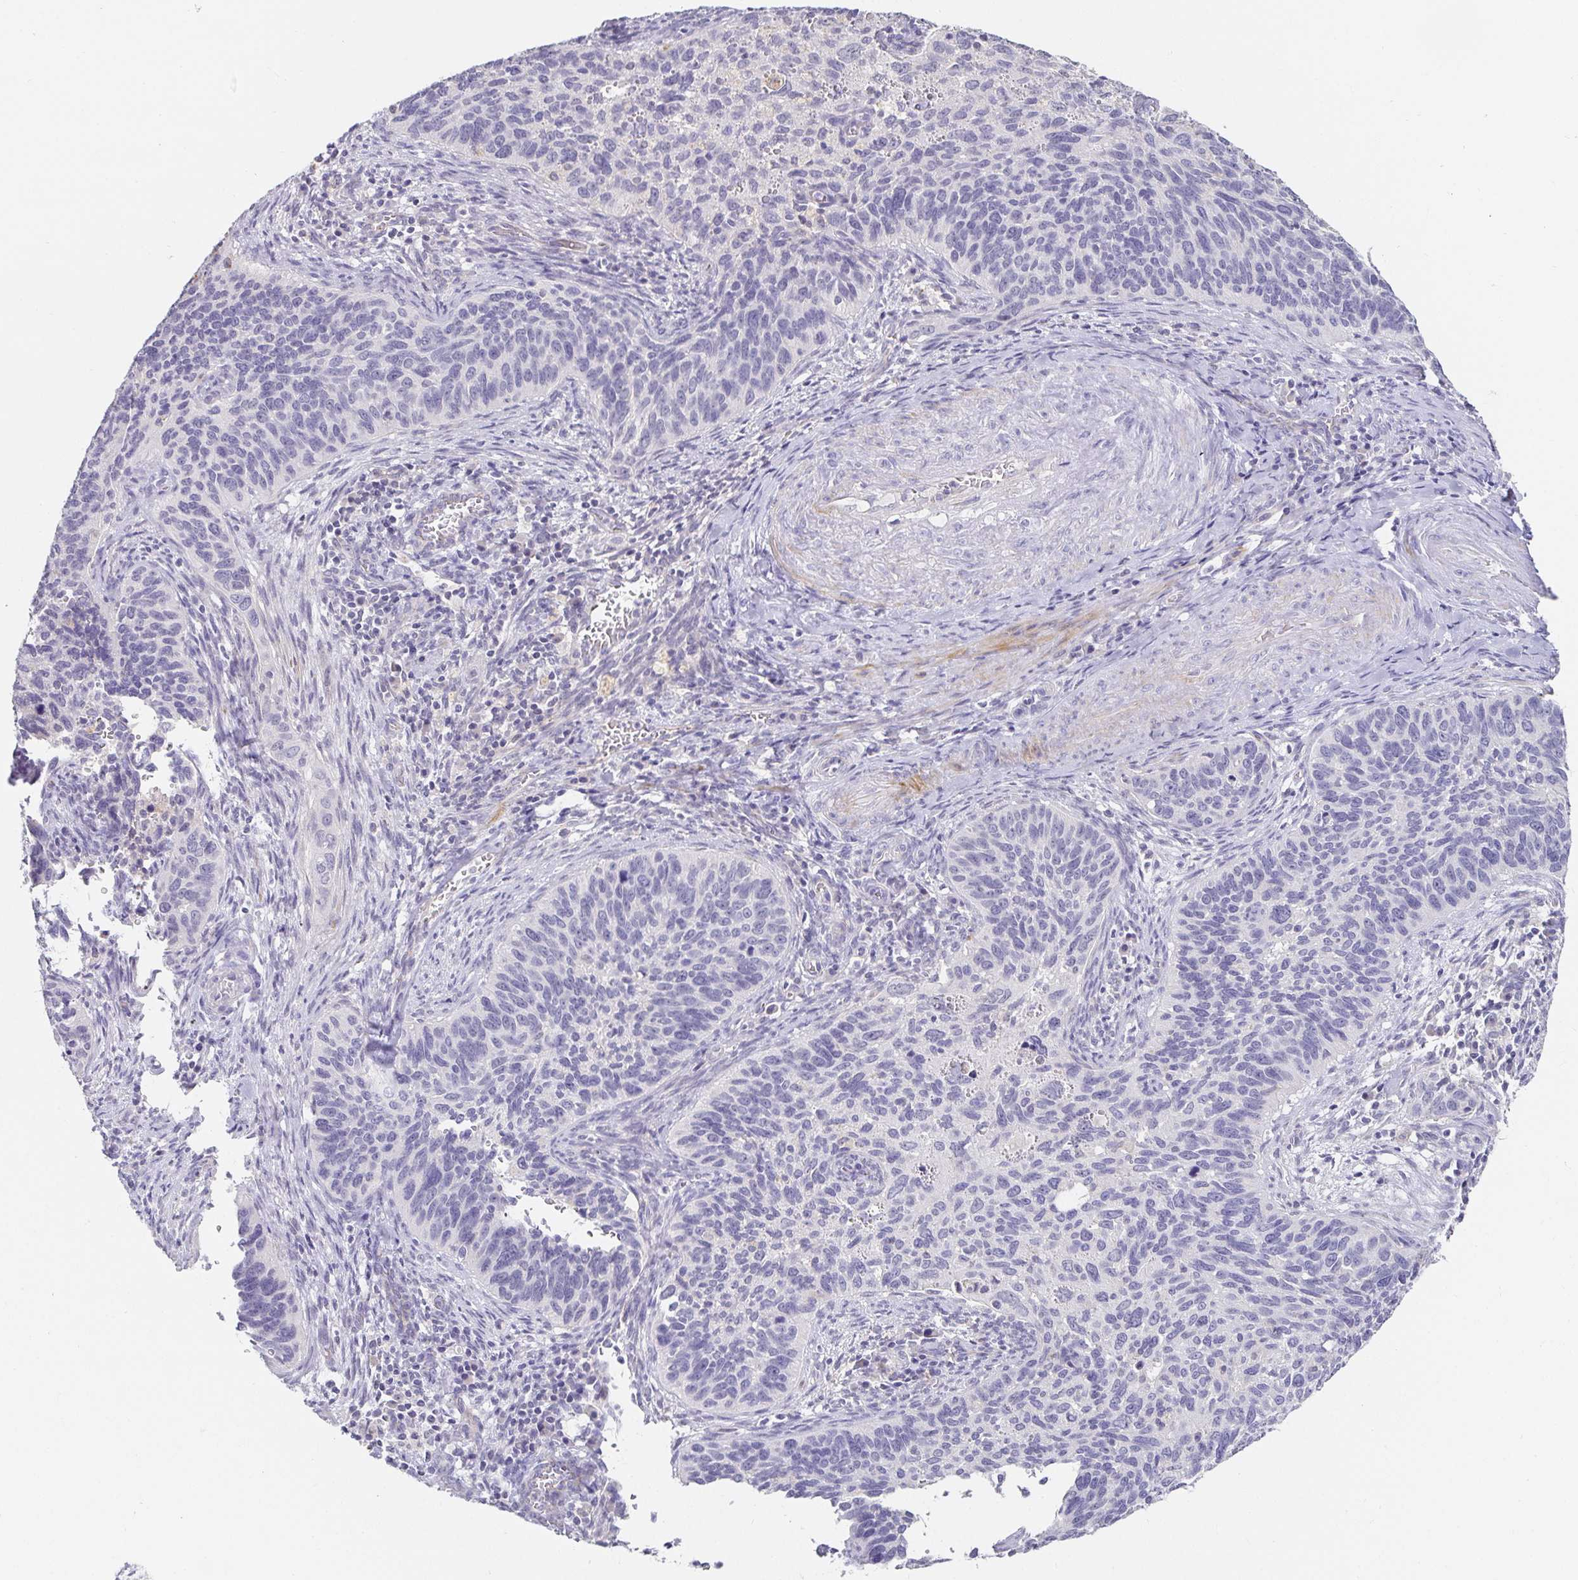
{"staining": {"intensity": "negative", "quantity": "none", "location": "none"}, "tissue": "cervical cancer", "cell_type": "Tumor cells", "image_type": "cancer", "snomed": [{"axis": "morphology", "description": "Squamous cell carcinoma, NOS"}, {"axis": "topography", "description": "Cervix"}], "caption": "High power microscopy image of an IHC image of cervical squamous cell carcinoma, revealing no significant expression in tumor cells.", "gene": "PDX1", "patient": {"sex": "female", "age": 51}}